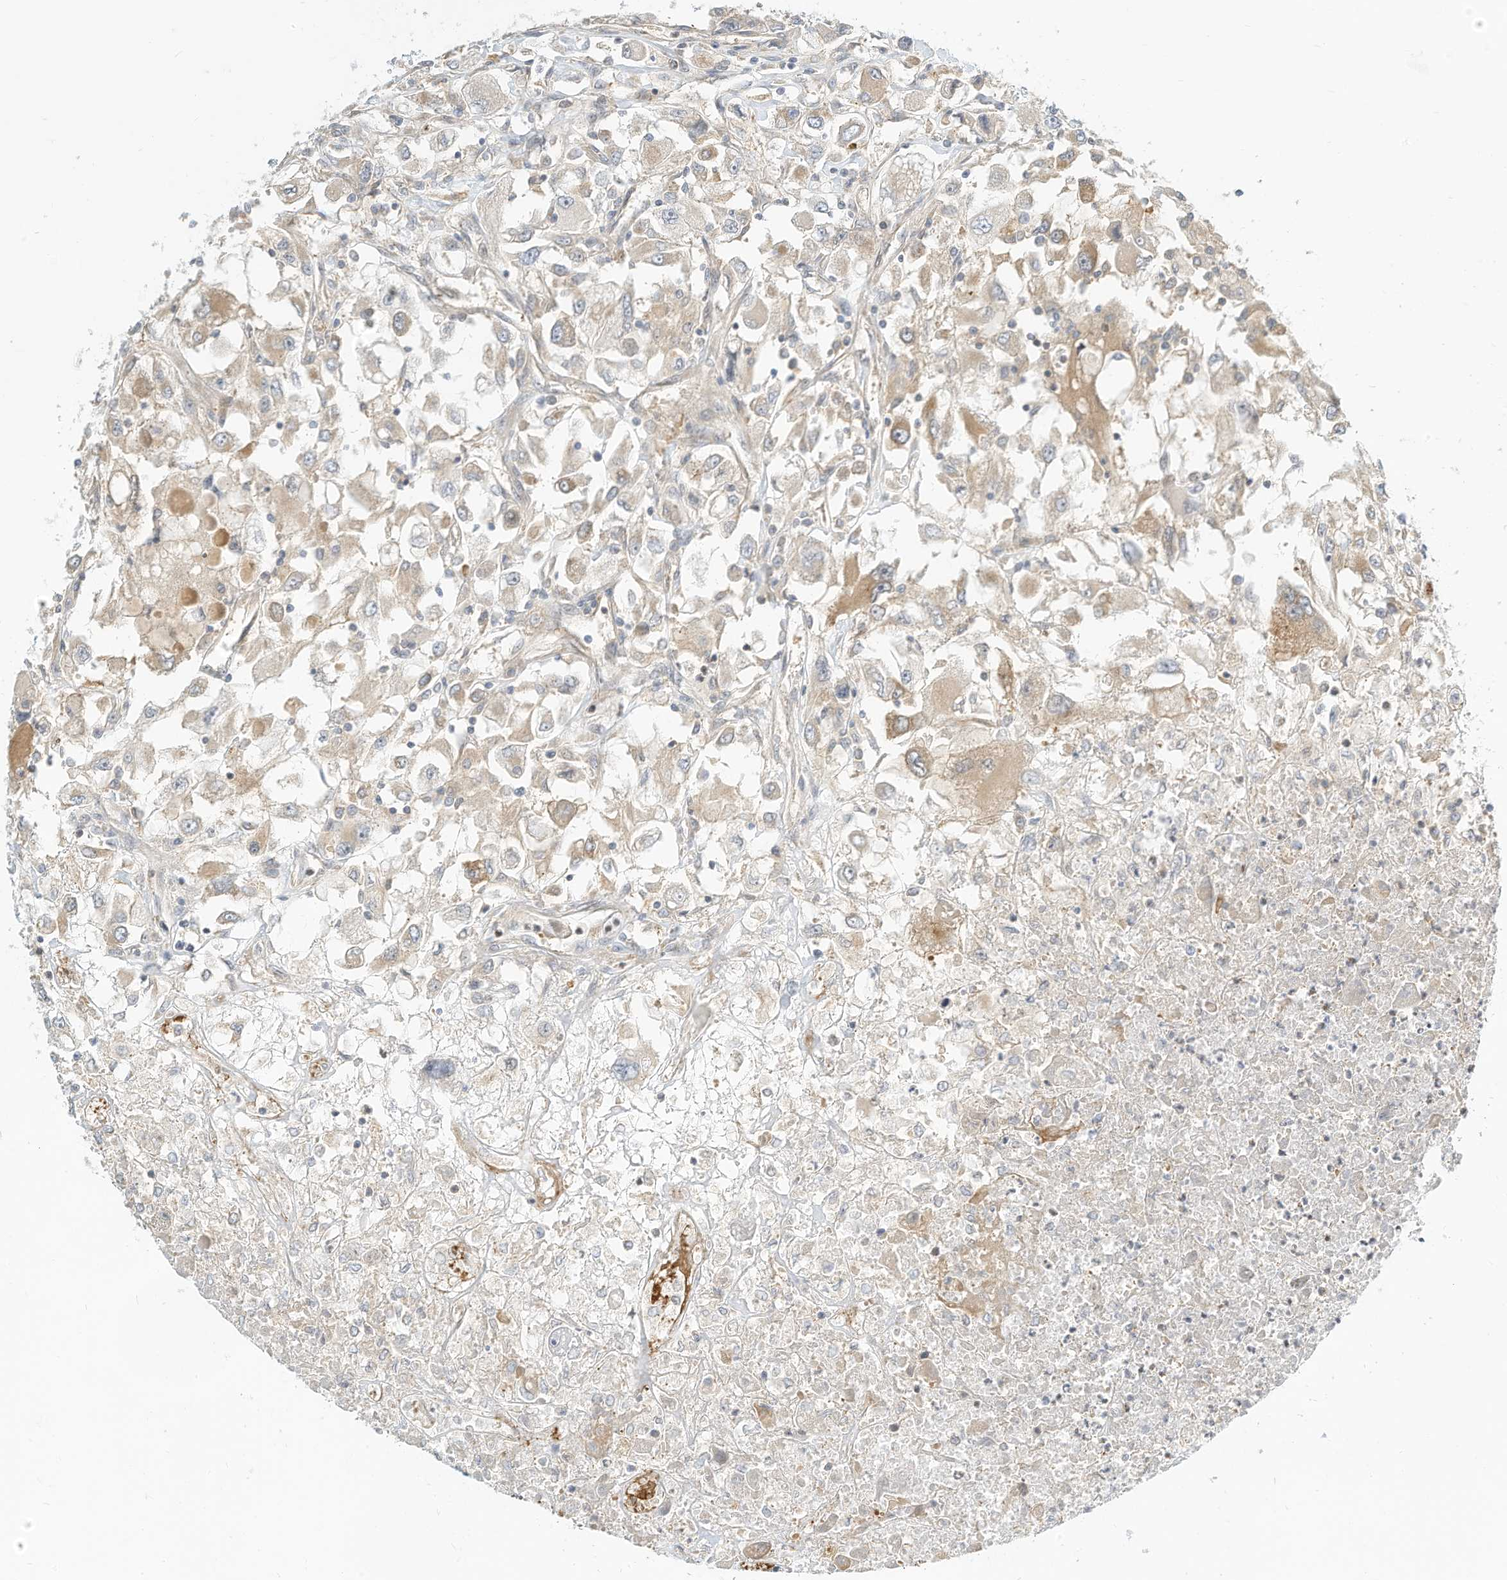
{"staining": {"intensity": "weak", "quantity": "25%-75%", "location": "cytoplasmic/membranous"}, "tissue": "renal cancer", "cell_type": "Tumor cells", "image_type": "cancer", "snomed": [{"axis": "morphology", "description": "Adenocarcinoma, NOS"}, {"axis": "topography", "description": "Kidney"}], "caption": "Immunohistochemical staining of renal adenocarcinoma displays weak cytoplasmic/membranous protein expression in about 25%-75% of tumor cells.", "gene": "OFD1", "patient": {"sex": "female", "age": 52}}